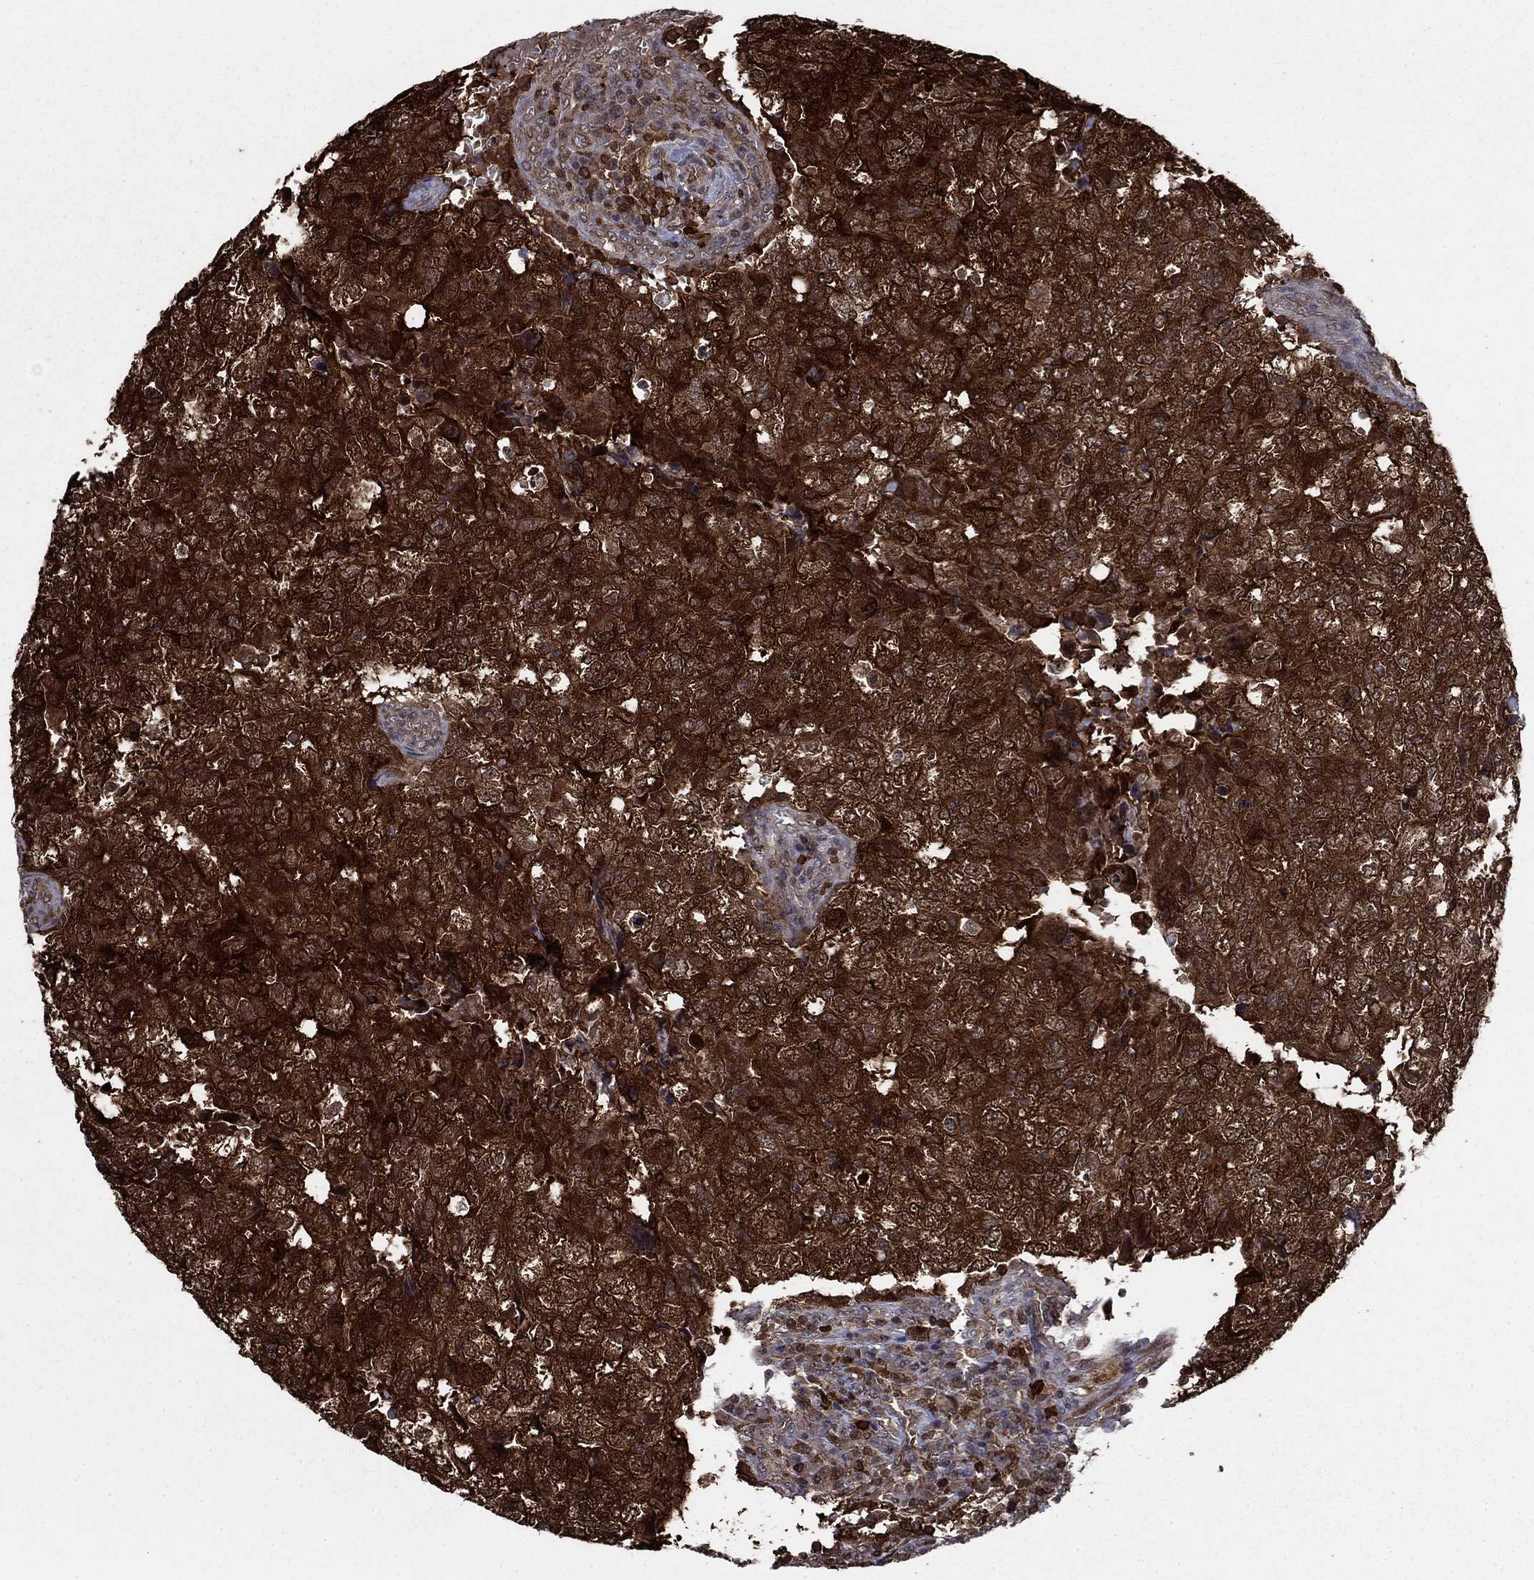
{"staining": {"intensity": "strong", "quantity": ">75%", "location": "cytoplasmic/membranous"}, "tissue": "breast cancer", "cell_type": "Tumor cells", "image_type": "cancer", "snomed": [{"axis": "morphology", "description": "Duct carcinoma"}, {"axis": "topography", "description": "Breast"}], "caption": "Strong cytoplasmic/membranous expression for a protein is identified in about >75% of tumor cells of breast cancer (infiltrating ductal carcinoma) using immunohistochemistry (IHC).", "gene": "CACYBP", "patient": {"sex": "female", "age": 30}}